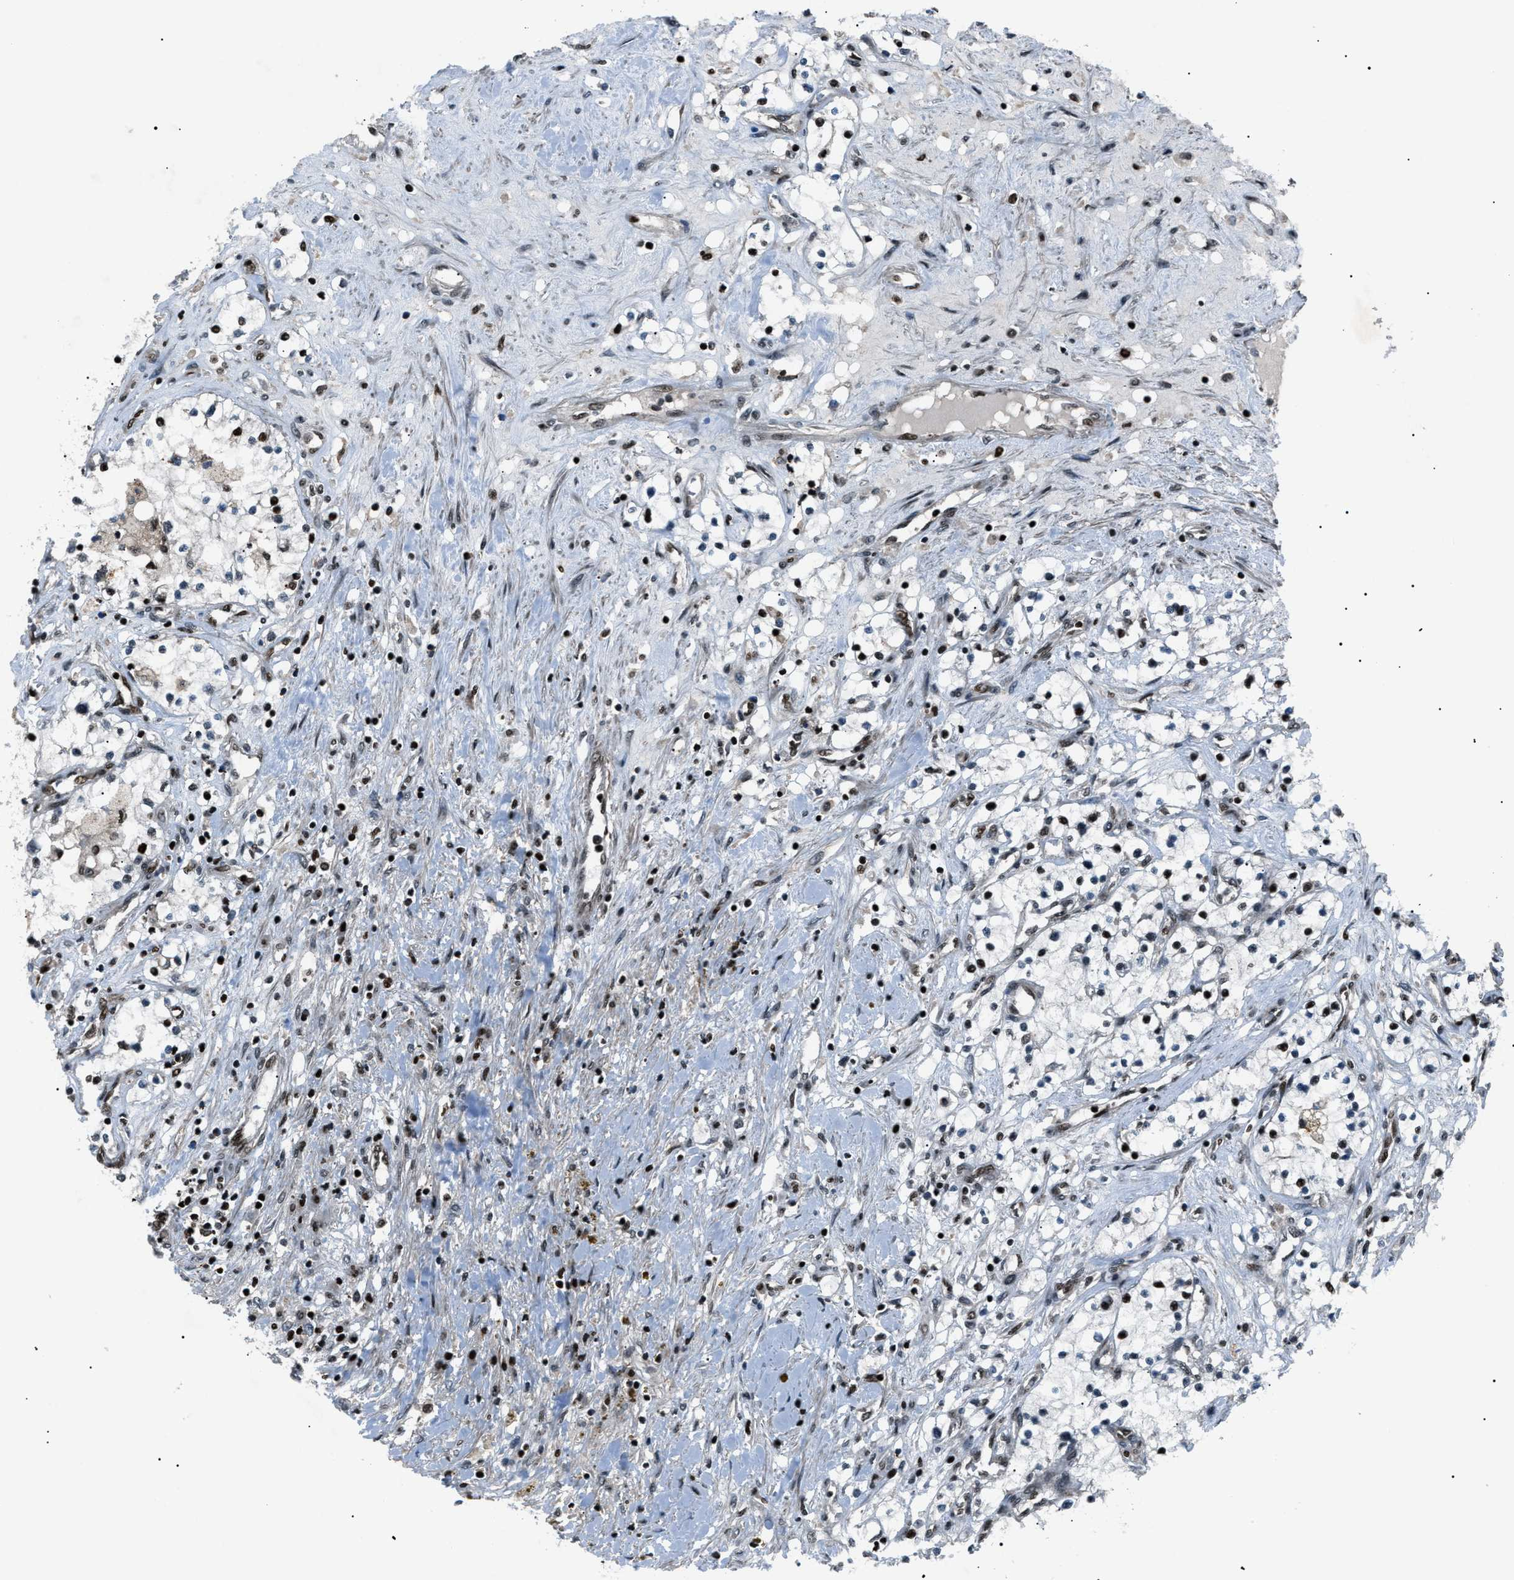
{"staining": {"intensity": "moderate", "quantity": "<25%", "location": "nuclear"}, "tissue": "renal cancer", "cell_type": "Tumor cells", "image_type": "cancer", "snomed": [{"axis": "morphology", "description": "Adenocarcinoma, NOS"}, {"axis": "topography", "description": "Kidney"}], "caption": "Immunohistochemistry (IHC) photomicrograph of human renal adenocarcinoma stained for a protein (brown), which shows low levels of moderate nuclear positivity in approximately <25% of tumor cells.", "gene": "PRKX", "patient": {"sex": "male", "age": 68}}